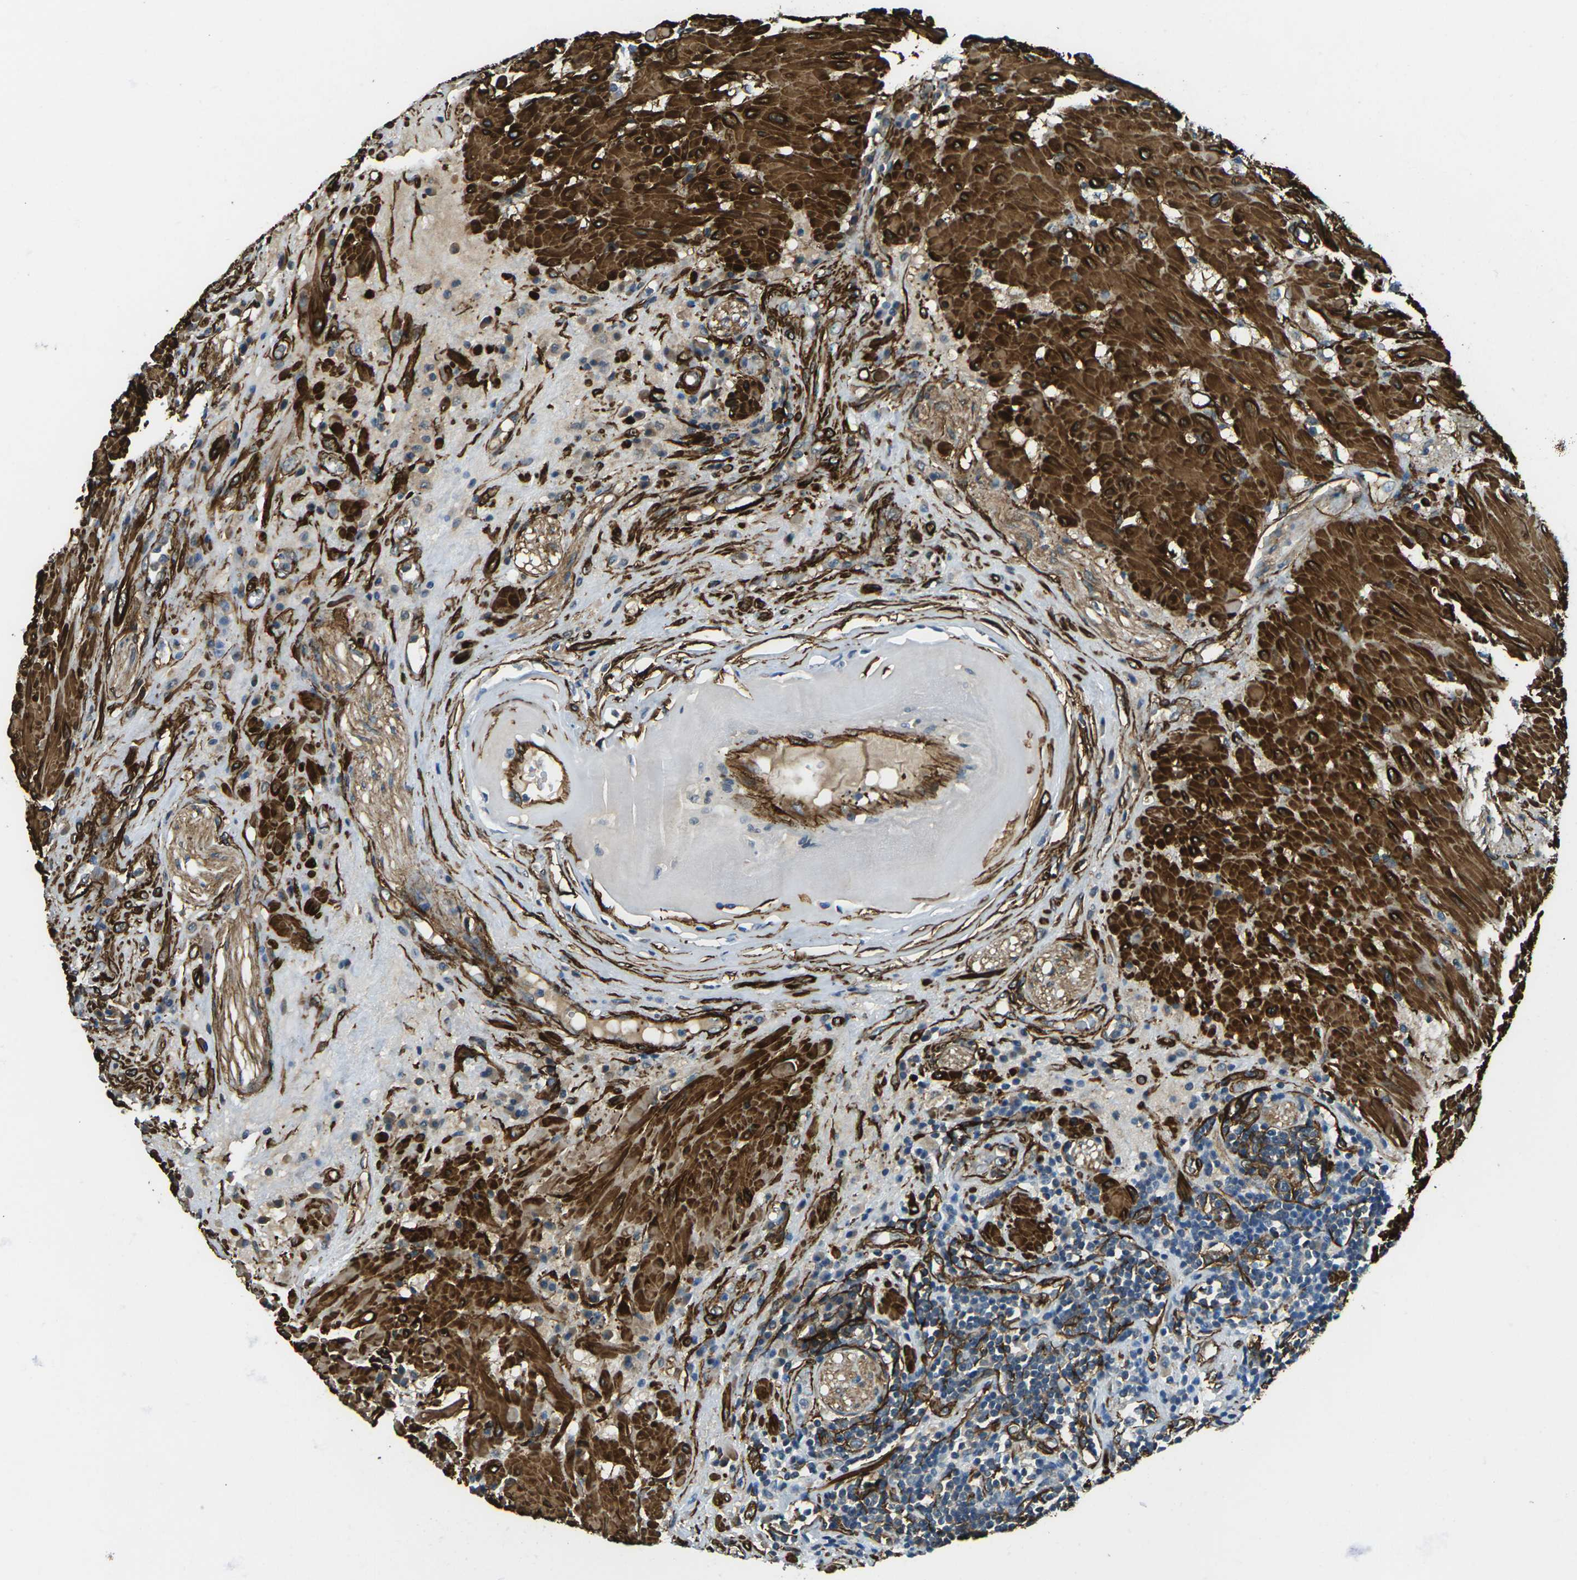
{"staining": {"intensity": "negative", "quantity": "none", "location": "none"}, "tissue": "seminal vesicle", "cell_type": "Glandular cells", "image_type": "normal", "snomed": [{"axis": "morphology", "description": "Normal tissue, NOS"}, {"axis": "topography", "description": "Seminal veicle"}], "caption": "Micrograph shows no significant protein expression in glandular cells of unremarkable seminal vesicle. (Immunohistochemistry, brightfield microscopy, high magnification).", "gene": "GRAMD1C", "patient": {"sex": "male", "age": 61}}